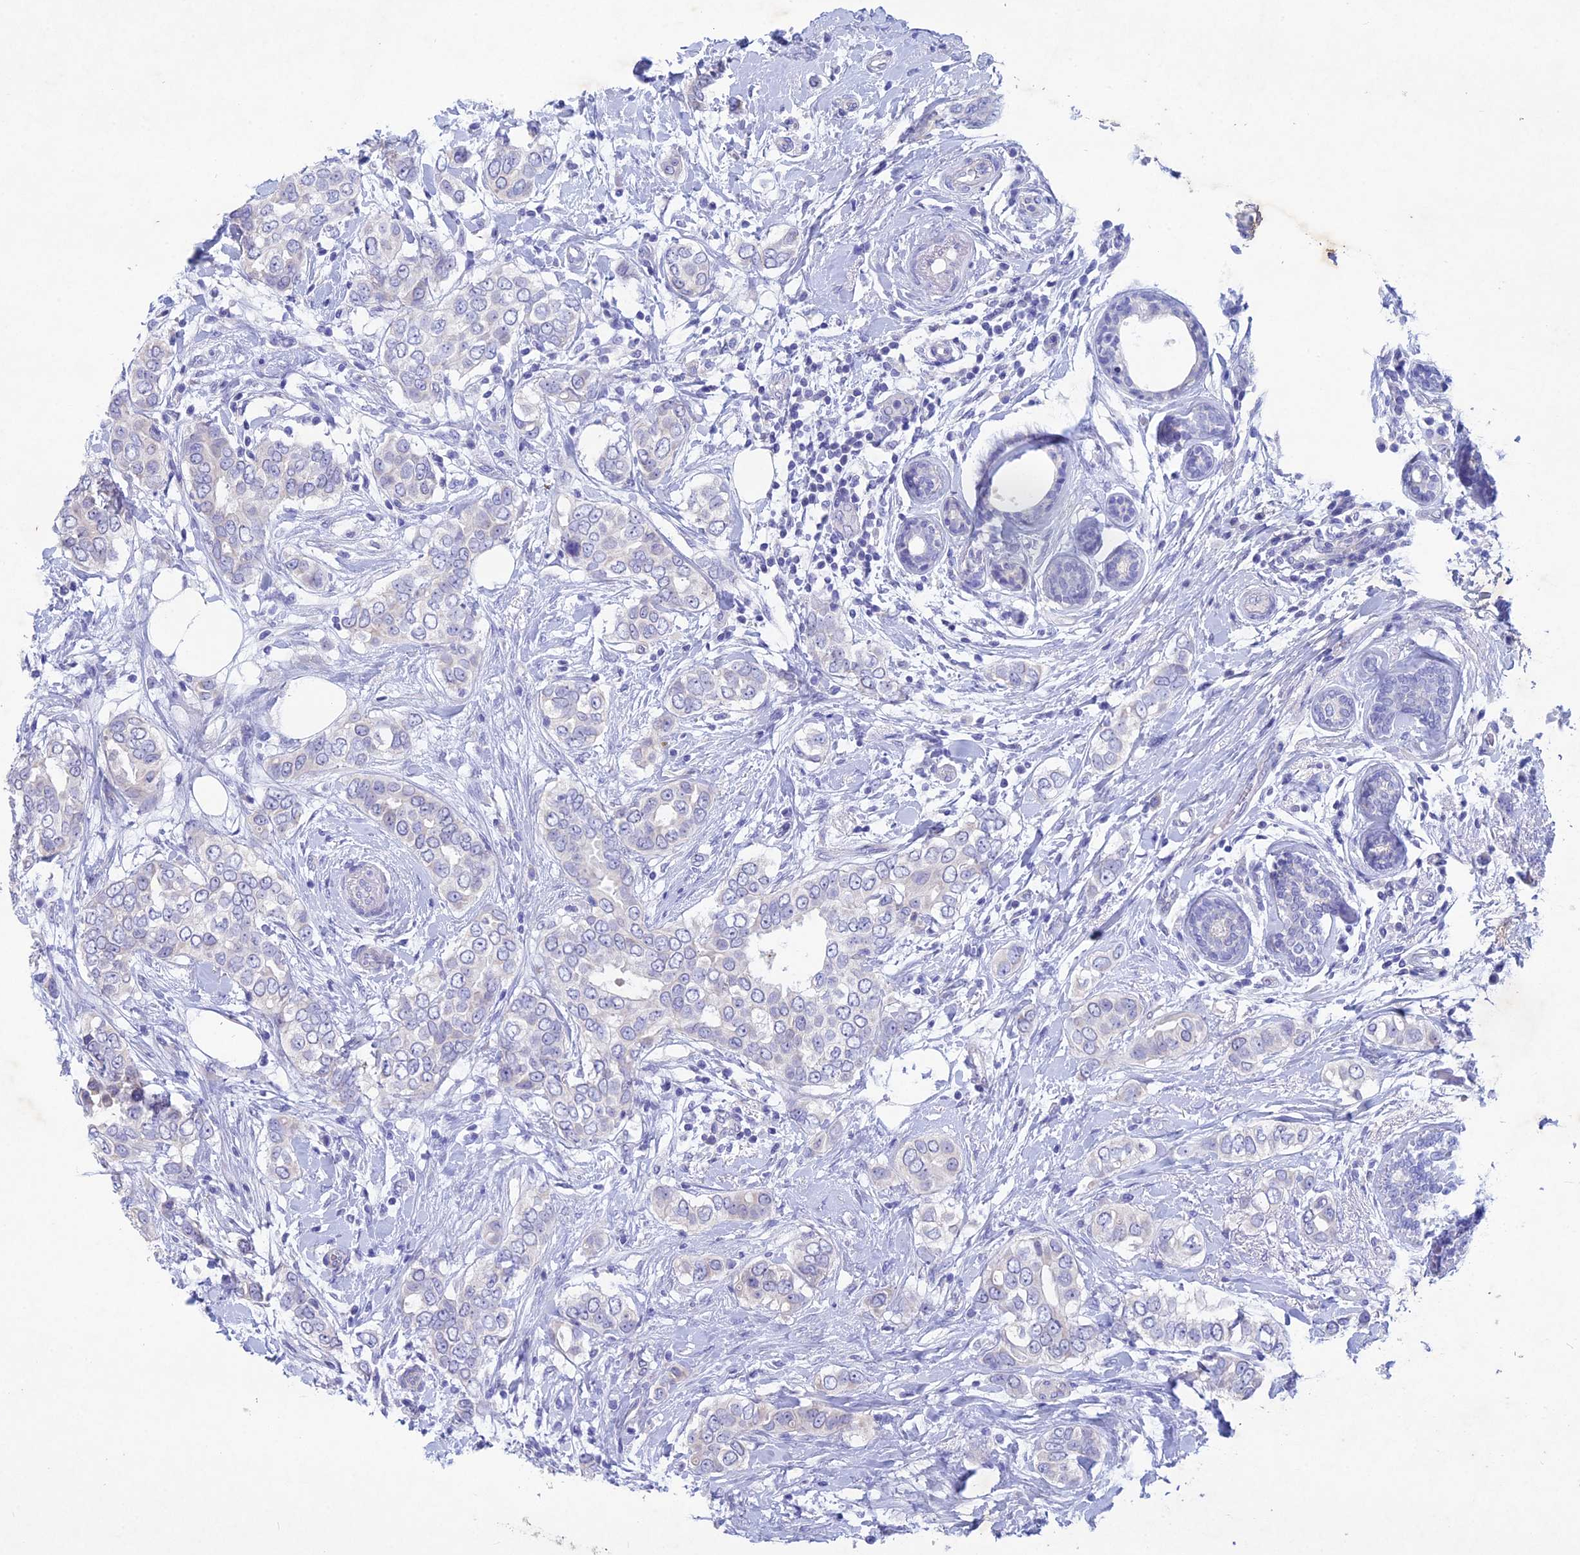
{"staining": {"intensity": "negative", "quantity": "none", "location": "none"}, "tissue": "breast cancer", "cell_type": "Tumor cells", "image_type": "cancer", "snomed": [{"axis": "morphology", "description": "Lobular carcinoma"}, {"axis": "topography", "description": "Breast"}], "caption": "The photomicrograph displays no significant expression in tumor cells of breast cancer (lobular carcinoma).", "gene": "BTBD19", "patient": {"sex": "female", "age": 51}}